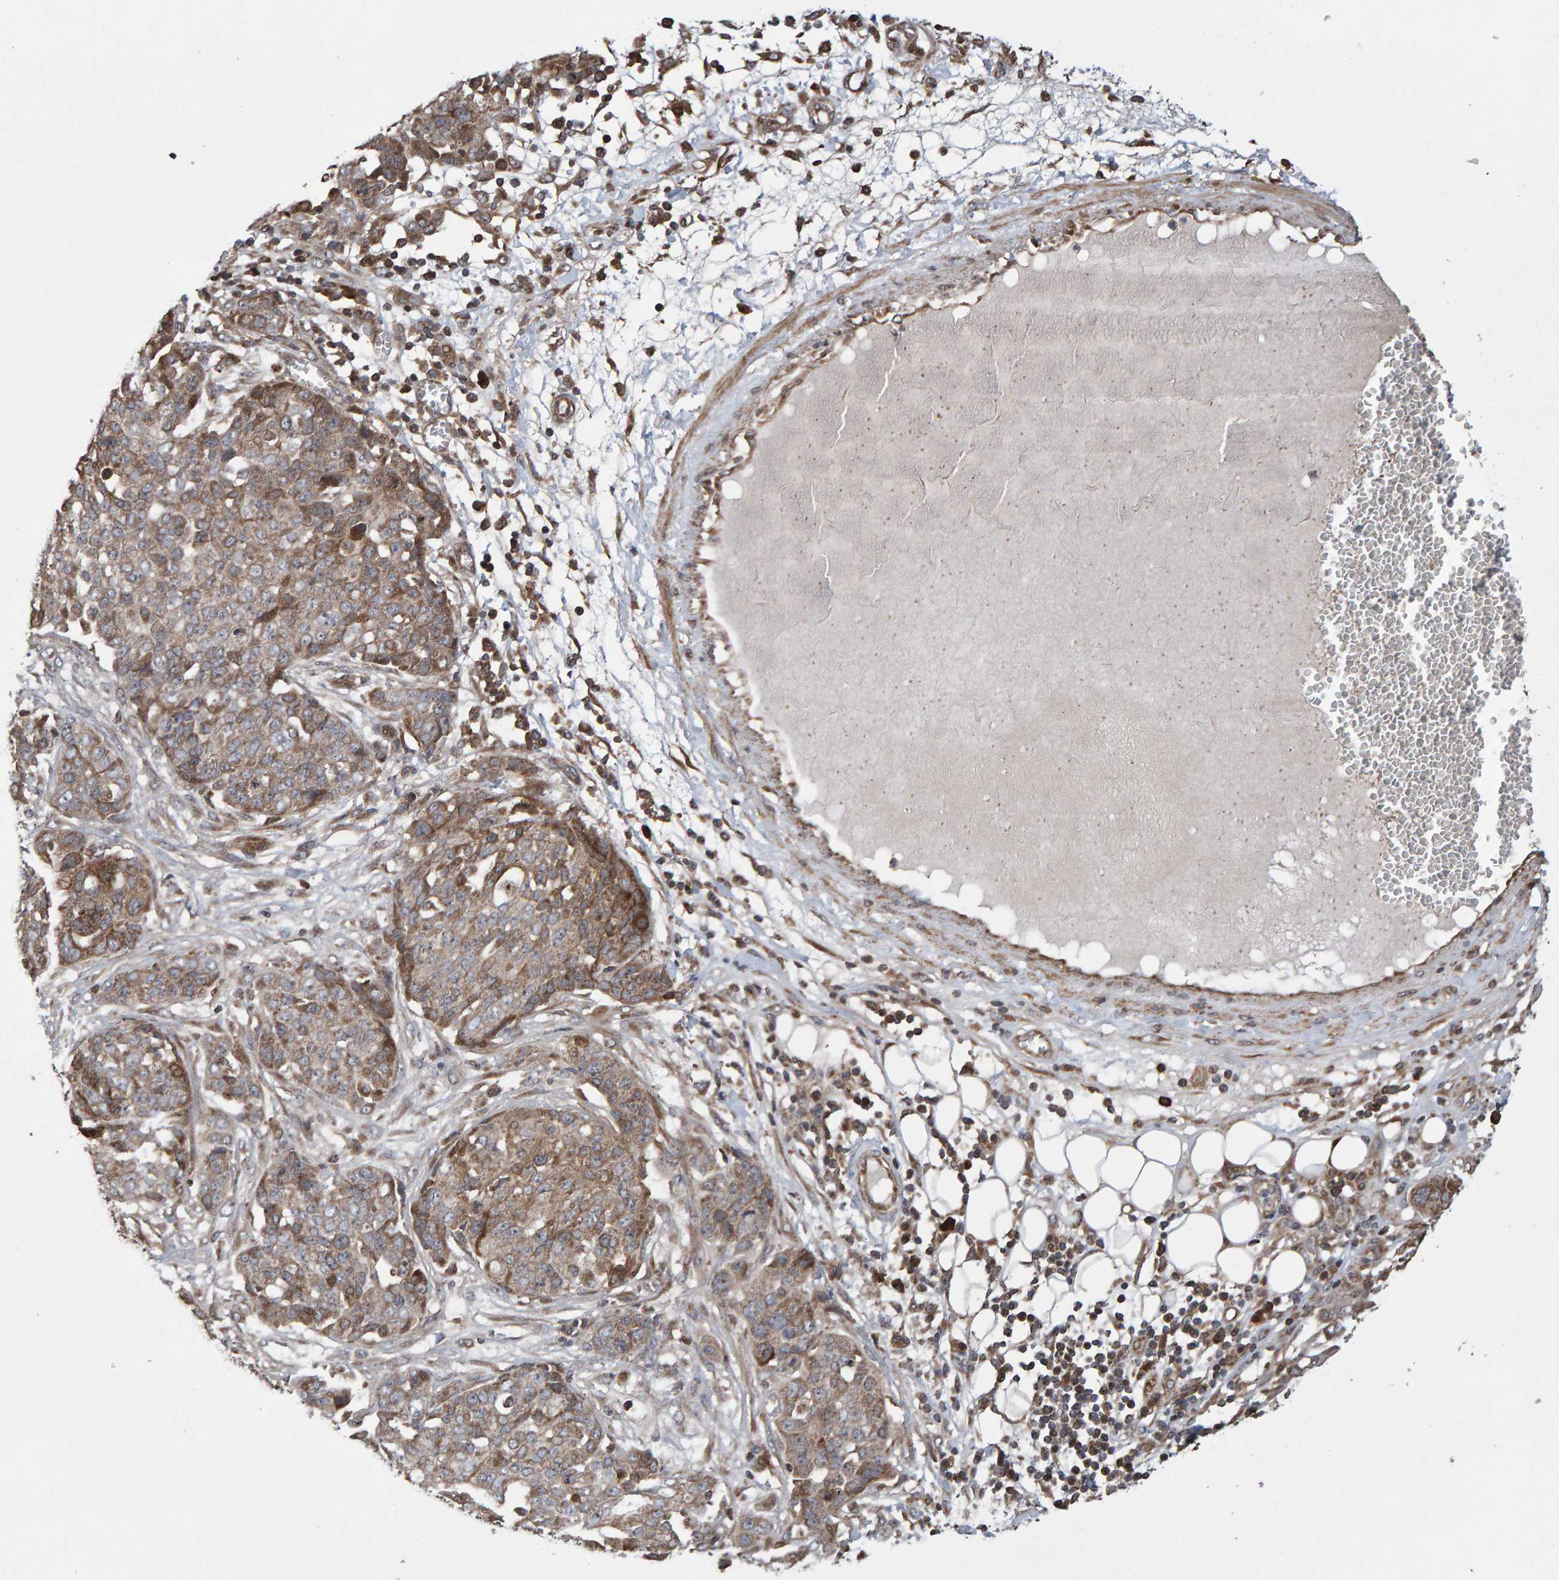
{"staining": {"intensity": "moderate", "quantity": ">75%", "location": "cytoplasmic/membranous"}, "tissue": "ovarian cancer", "cell_type": "Tumor cells", "image_type": "cancer", "snomed": [{"axis": "morphology", "description": "Cystadenocarcinoma, serous, NOS"}, {"axis": "topography", "description": "Soft tissue"}, {"axis": "topography", "description": "Ovary"}], "caption": "Ovarian cancer was stained to show a protein in brown. There is medium levels of moderate cytoplasmic/membranous expression in about >75% of tumor cells.", "gene": "PECR", "patient": {"sex": "female", "age": 57}}